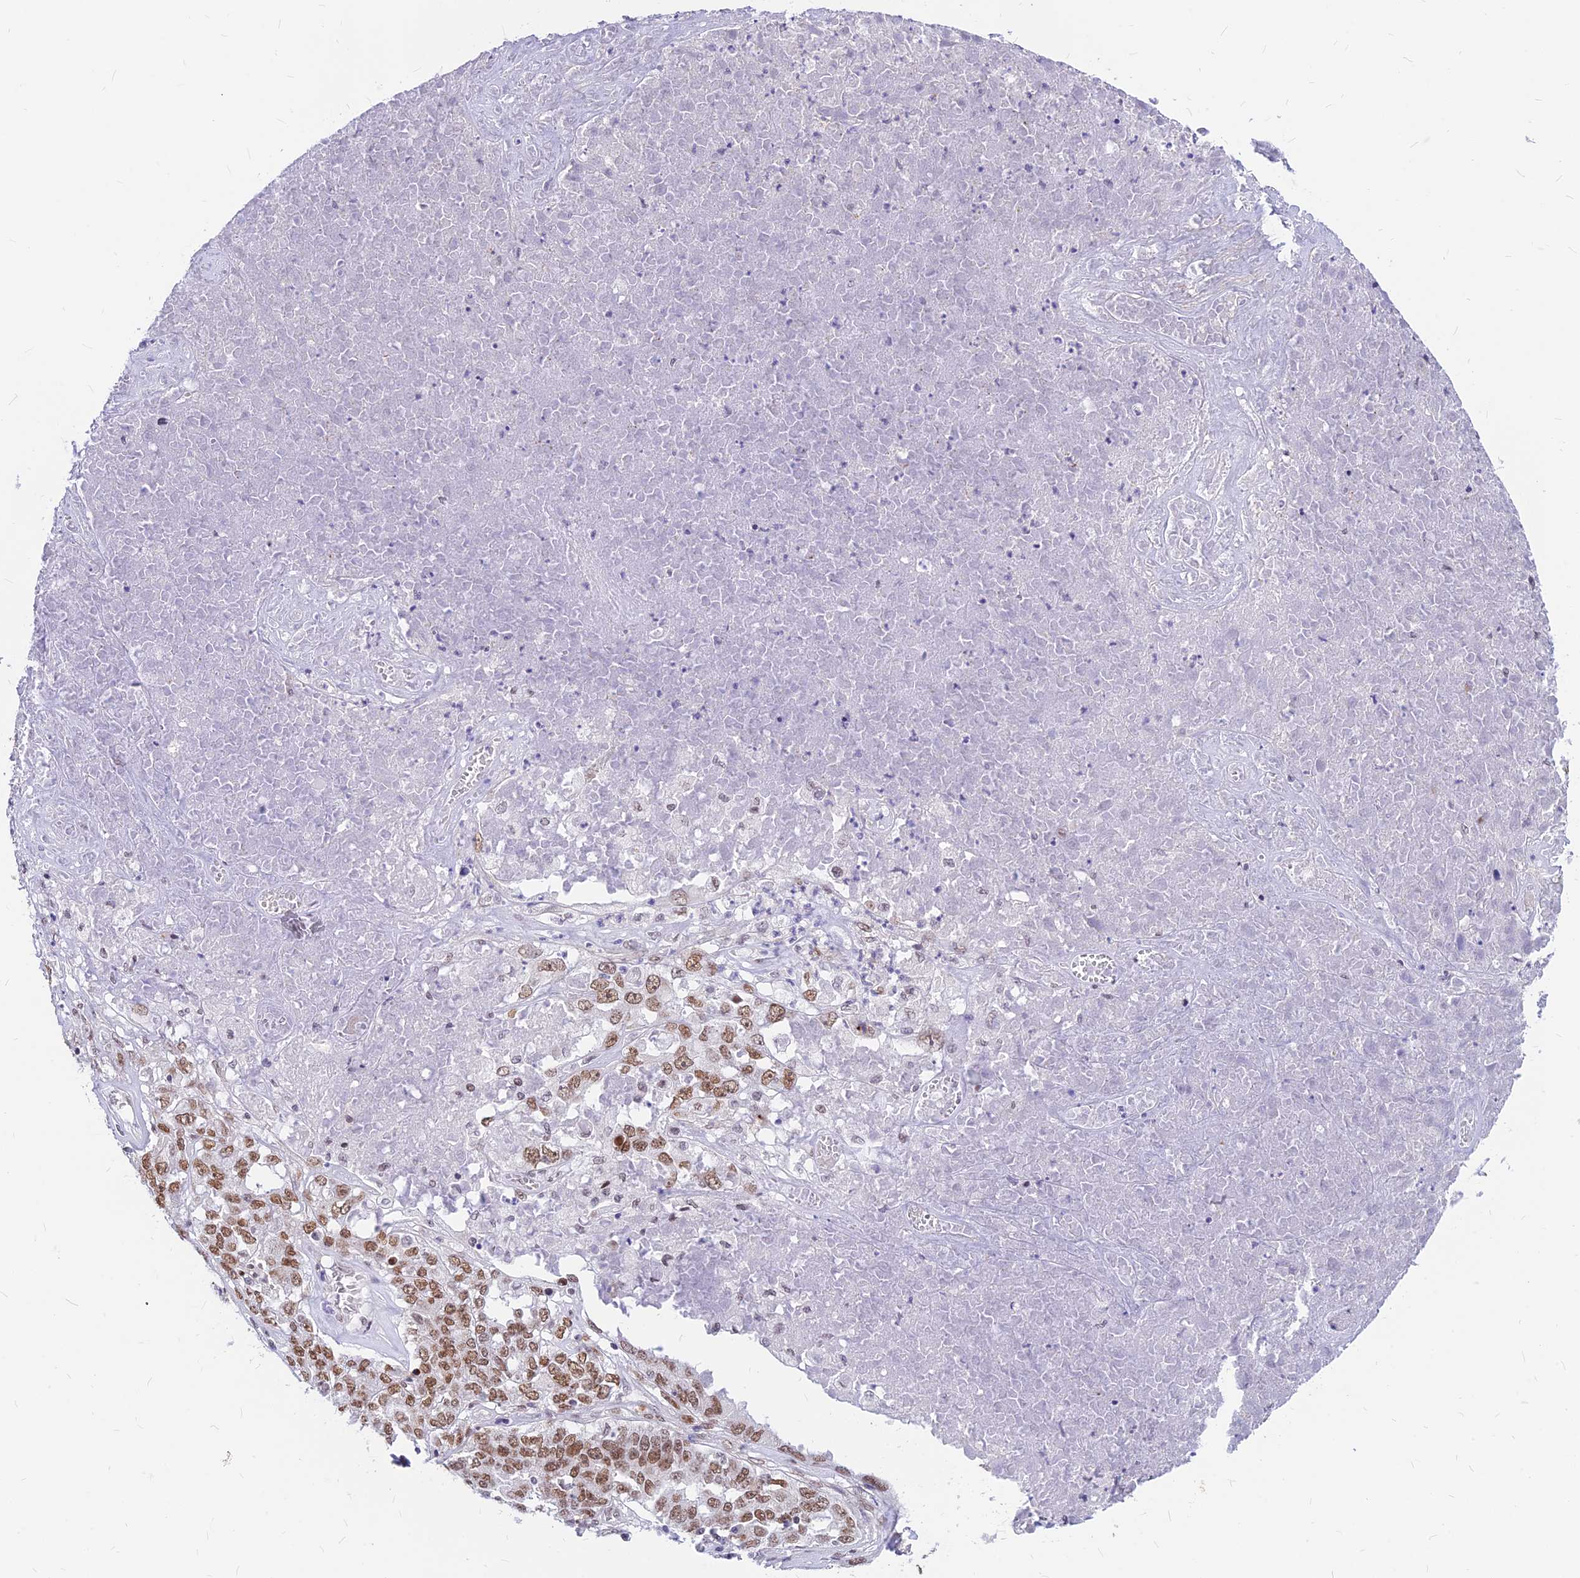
{"staining": {"intensity": "moderate", "quantity": ">75%", "location": "nuclear"}, "tissue": "ovarian cancer", "cell_type": "Tumor cells", "image_type": "cancer", "snomed": [{"axis": "morphology", "description": "Carcinoma, endometroid"}, {"axis": "topography", "description": "Ovary"}], "caption": "Immunohistochemistry (IHC) photomicrograph of human ovarian cancer (endometroid carcinoma) stained for a protein (brown), which demonstrates medium levels of moderate nuclear positivity in about >75% of tumor cells.", "gene": "KCTD13", "patient": {"sex": "female", "age": 62}}